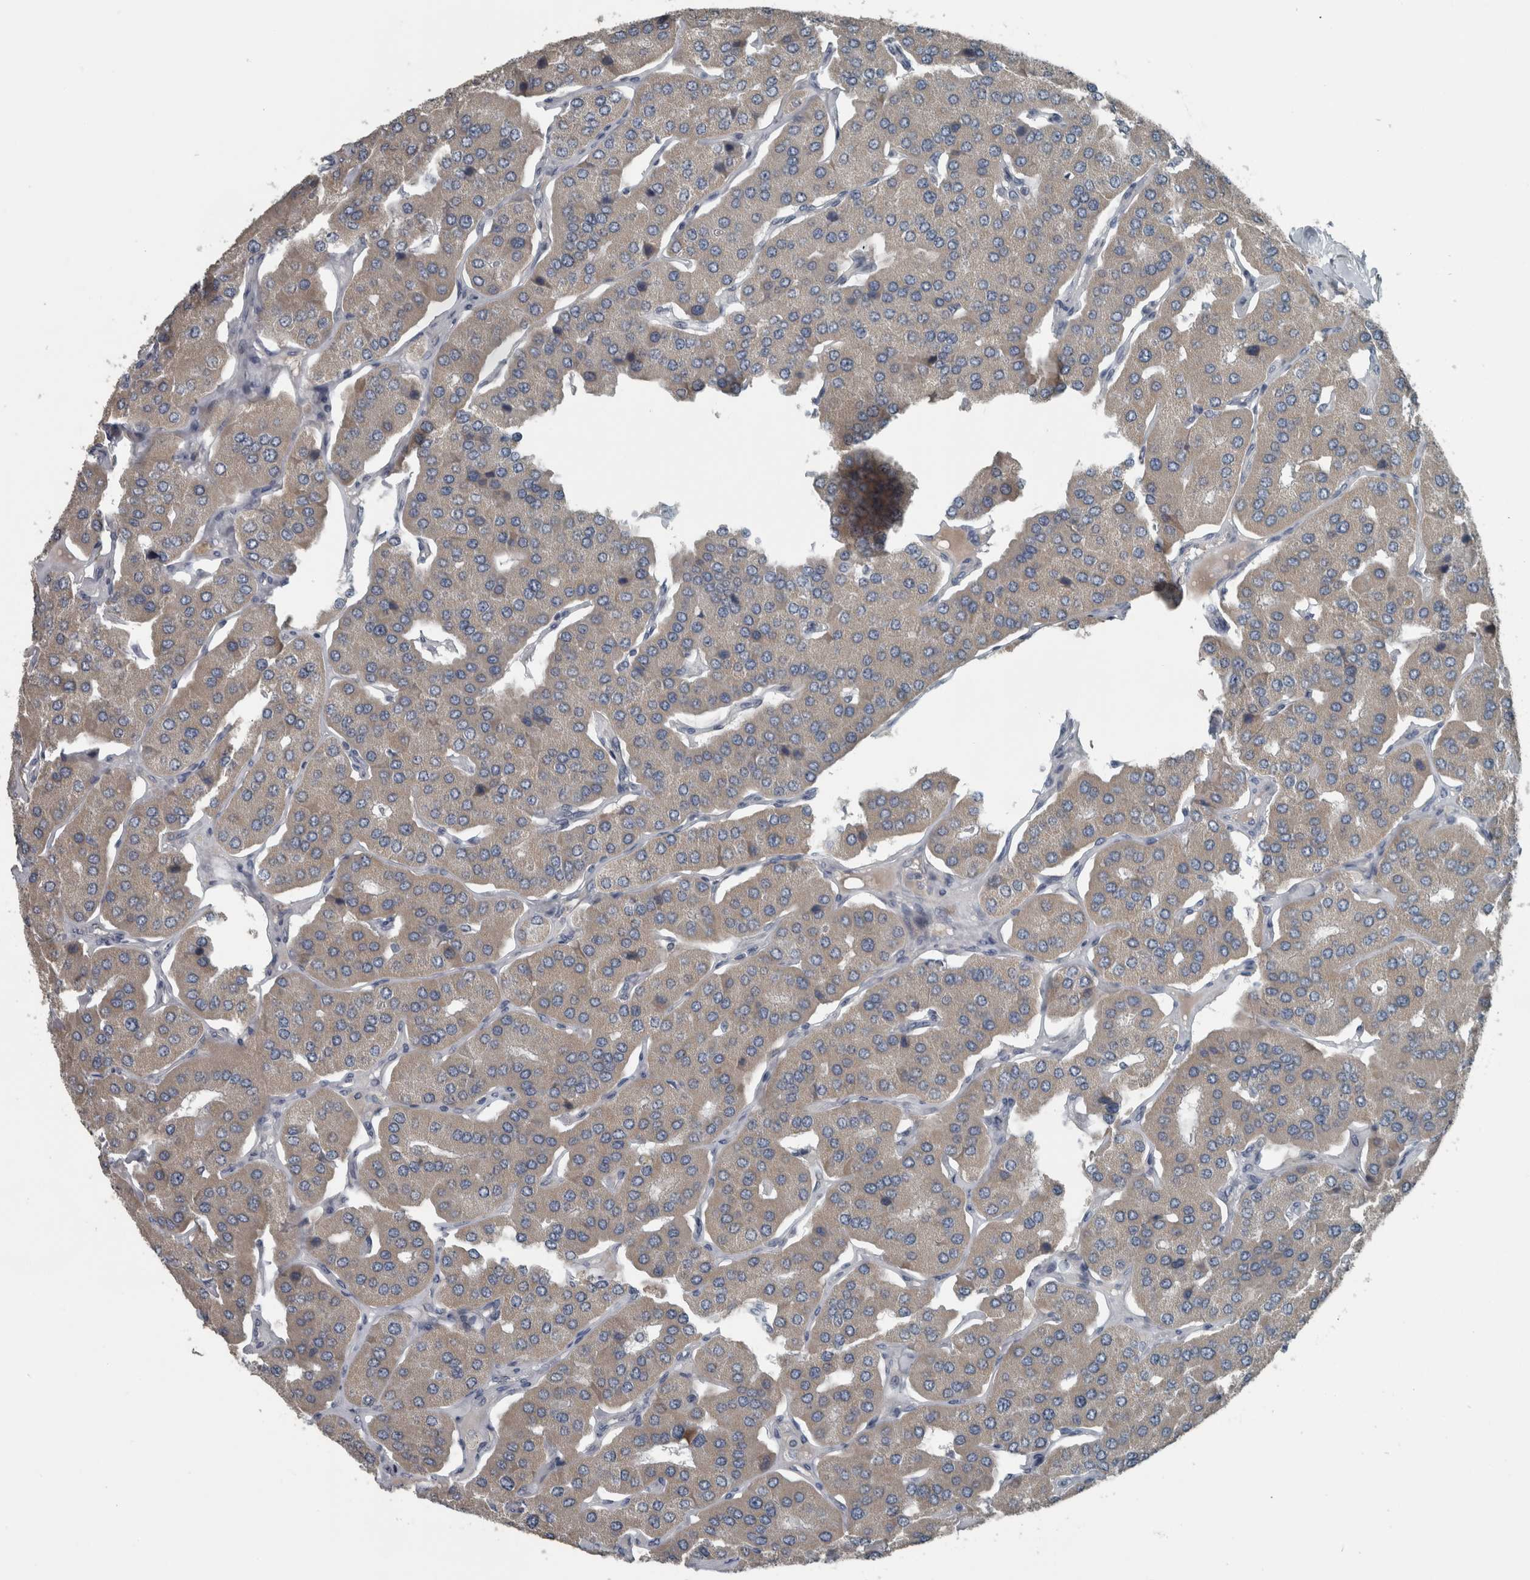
{"staining": {"intensity": "weak", "quantity": "25%-75%", "location": "cytoplasmic/membranous"}, "tissue": "parathyroid gland", "cell_type": "Glandular cells", "image_type": "normal", "snomed": [{"axis": "morphology", "description": "Normal tissue, NOS"}, {"axis": "morphology", "description": "Adenoma, NOS"}, {"axis": "topography", "description": "Parathyroid gland"}], "caption": "A high-resolution histopathology image shows immunohistochemistry staining of unremarkable parathyroid gland, which shows weak cytoplasmic/membranous expression in approximately 25%-75% of glandular cells. Immunohistochemistry stains the protein in brown and the nuclei are stained blue.", "gene": "KRT20", "patient": {"sex": "female", "age": 86}}